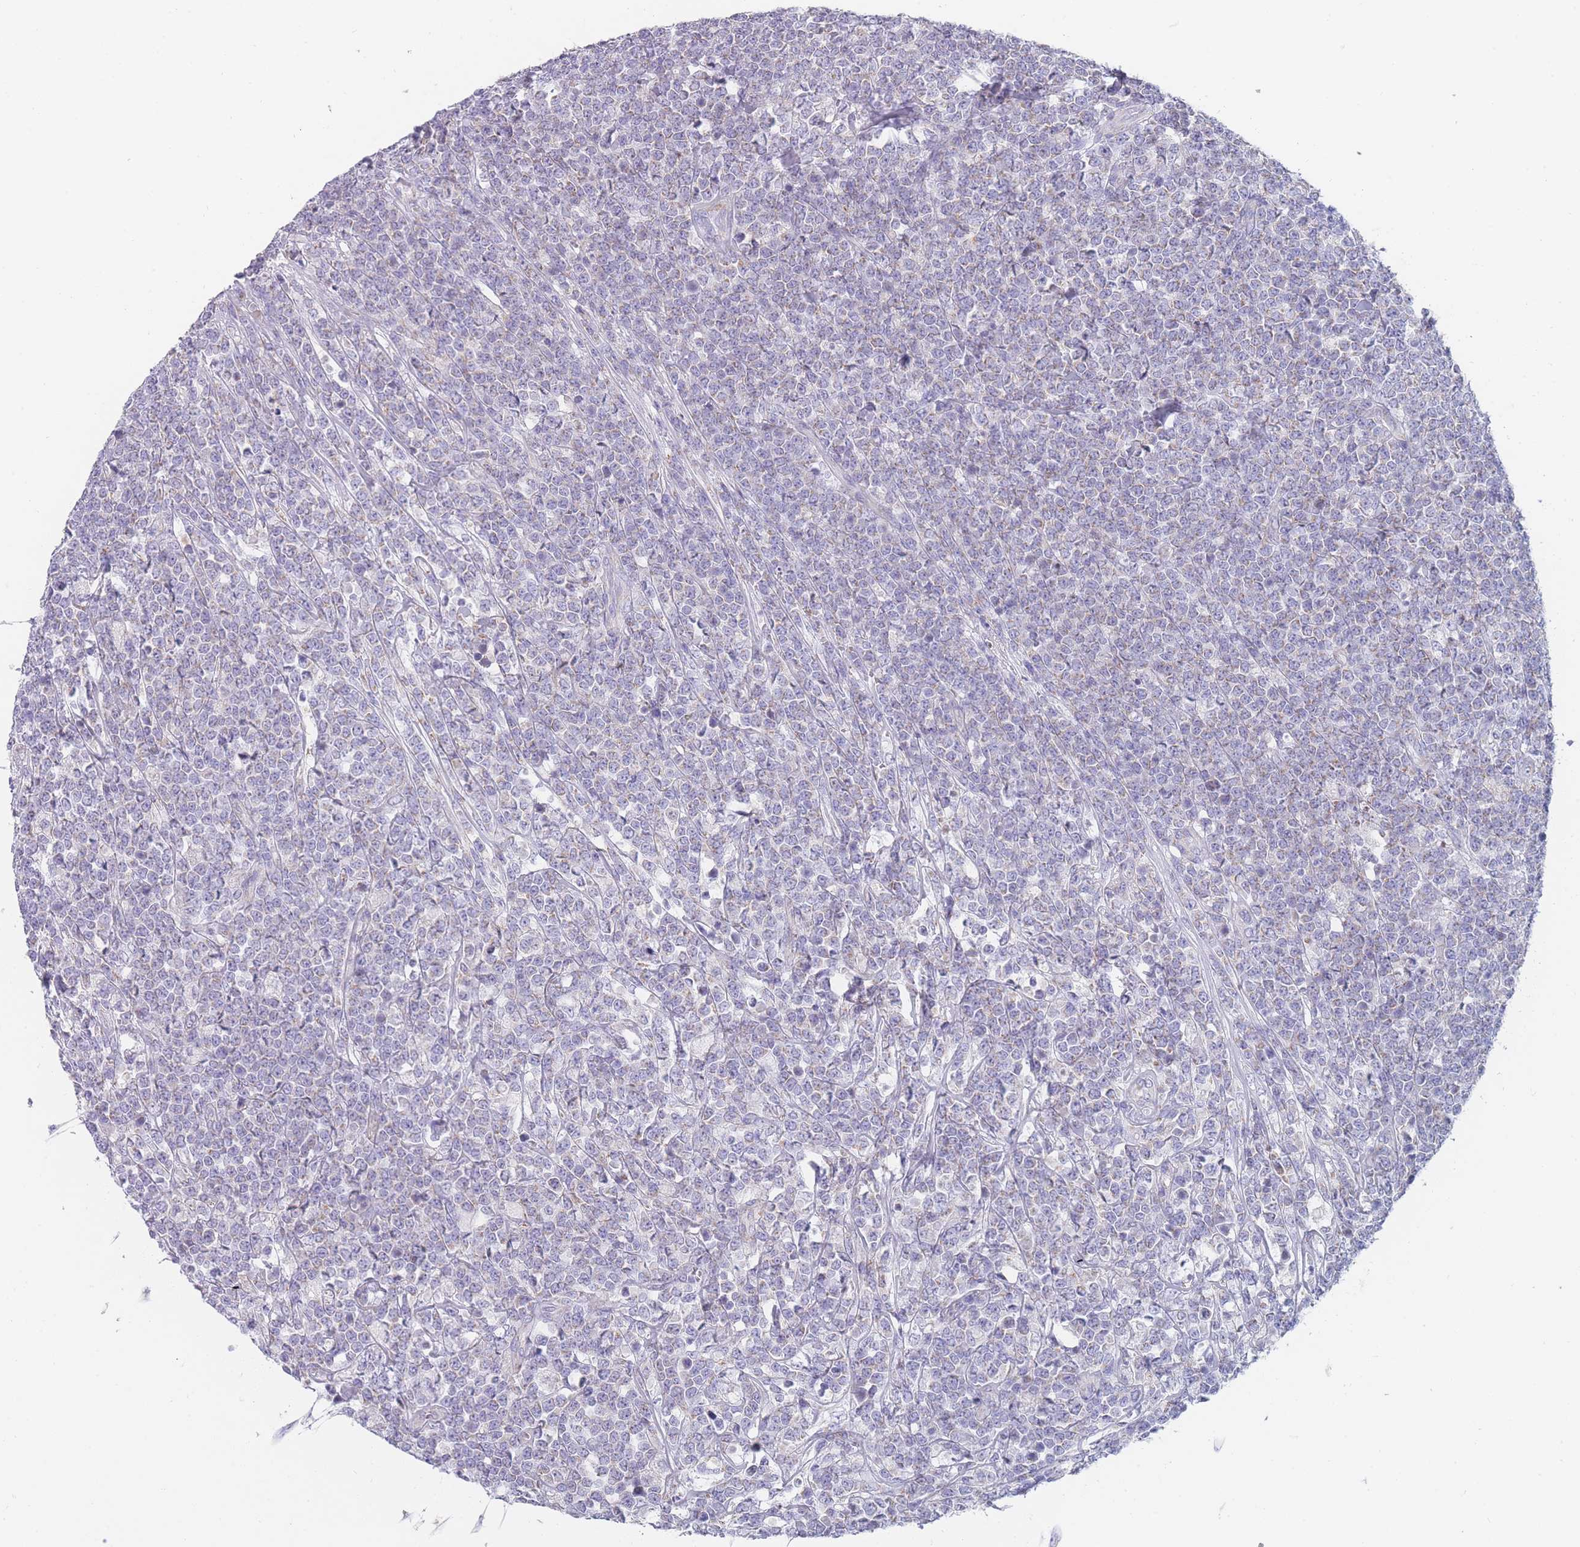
{"staining": {"intensity": "negative", "quantity": "none", "location": "none"}, "tissue": "lymphoma", "cell_type": "Tumor cells", "image_type": "cancer", "snomed": [{"axis": "morphology", "description": "Malignant lymphoma, non-Hodgkin's type, High grade"}, {"axis": "topography", "description": "Small intestine"}], "caption": "This is a image of IHC staining of lymphoma, which shows no positivity in tumor cells.", "gene": "MRPS14", "patient": {"sex": "male", "age": 8}}